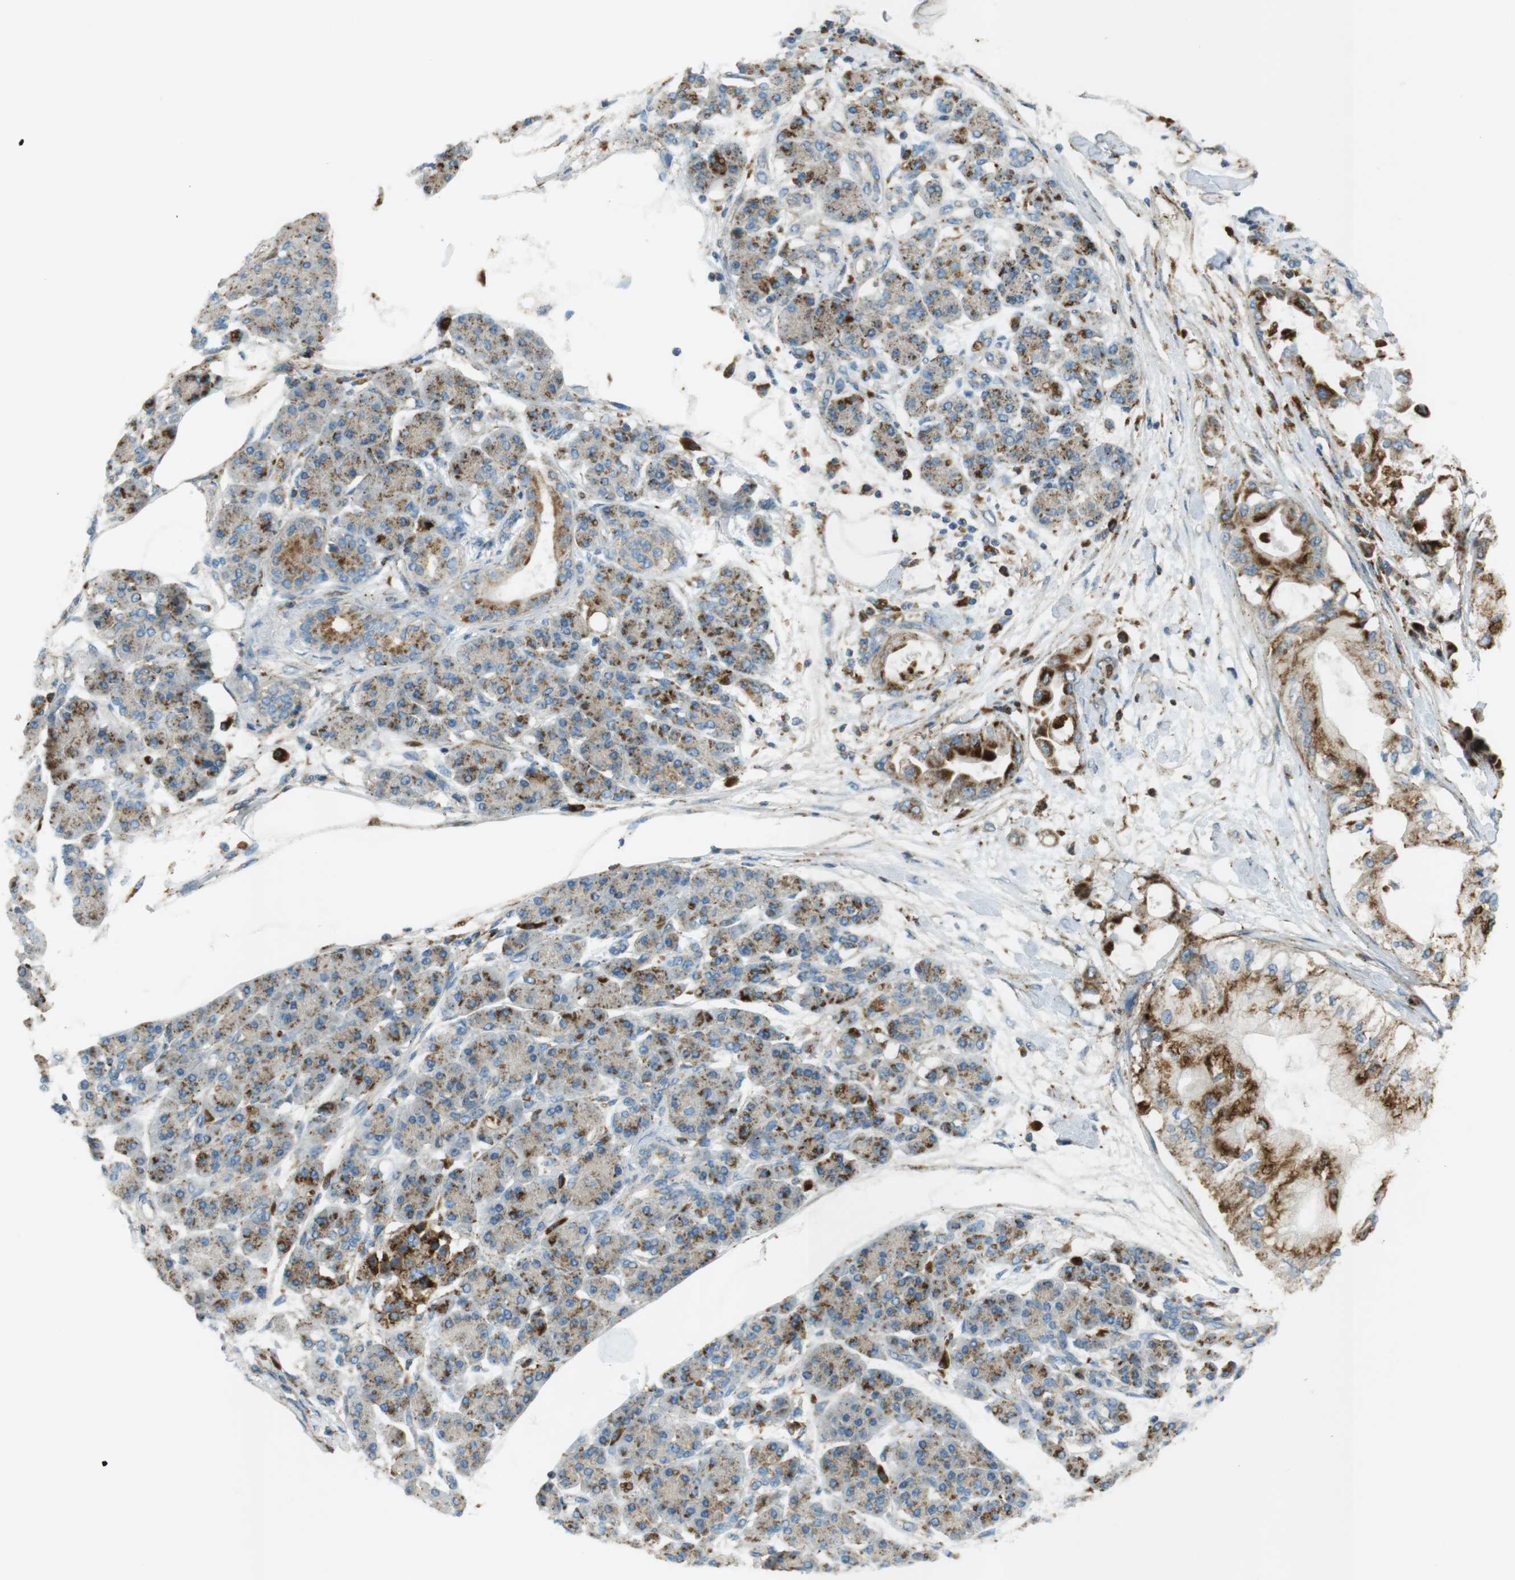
{"staining": {"intensity": "moderate", "quantity": ">75%", "location": "cytoplasmic/membranous"}, "tissue": "pancreatic cancer", "cell_type": "Tumor cells", "image_type": "cancer", "snomed": [{"axis": "morphology", "description": "Adenocarcinoma, NOS"}, {"axis": "morphology", "description": "Adenocarcinoma, metastatic, NOS"}, {"axis": "topography", "description": "Lymph node"}, {"axis": "topography", "description": "Pancreas"}, {"axis": "topography", "description": "Duodenum"}], "caption": "Immunohistochemistry photomicrograph of human adenocarcinoma (pancreatic) stained for a protein (brown), which reveals medium levels of moderate cytoplasmic/membranous staining in about >75% of tumor cells.", "gene": "LAMP1", "patient": {"sex": "female", "age": 64}}